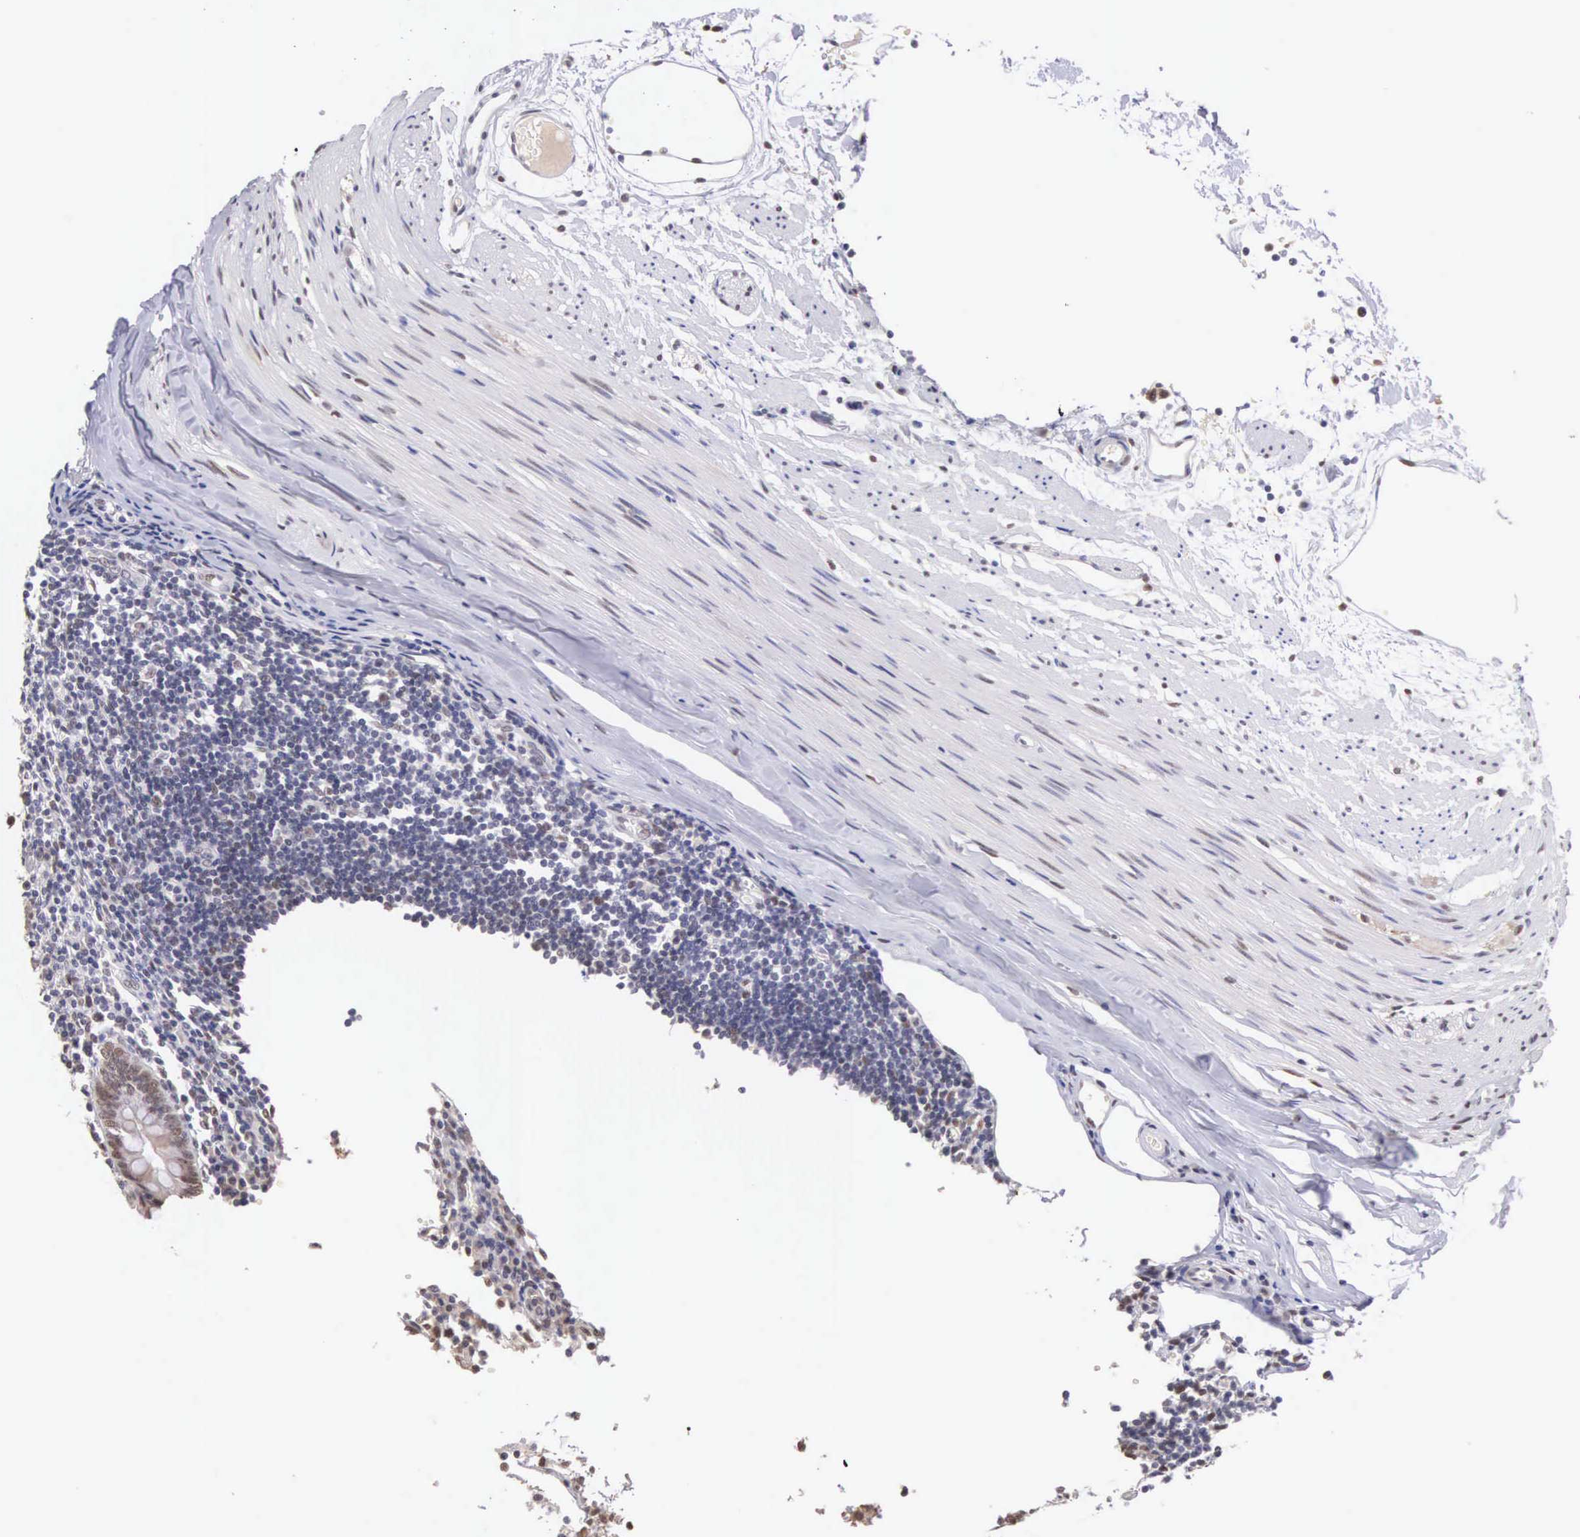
{"staining": {"intensity": "weak", "quantity": "25%-75%", "location": "nuclear"}, "tissue": "appendix", "cell_type": "Glandular cells", "image_type": "normal", "snomed": [{"axis": "morphology", "description": "Normal tissue, NOS"}, {"axis": "topography", "description": "Appendix"}], "caption": "Protein staining of normal appendix demonstrates weak nuclear staining in approximately 25%-75% of glandular cells.", "gene": "HMGXB4", "patient": {"sex": "female", "age": 19}}